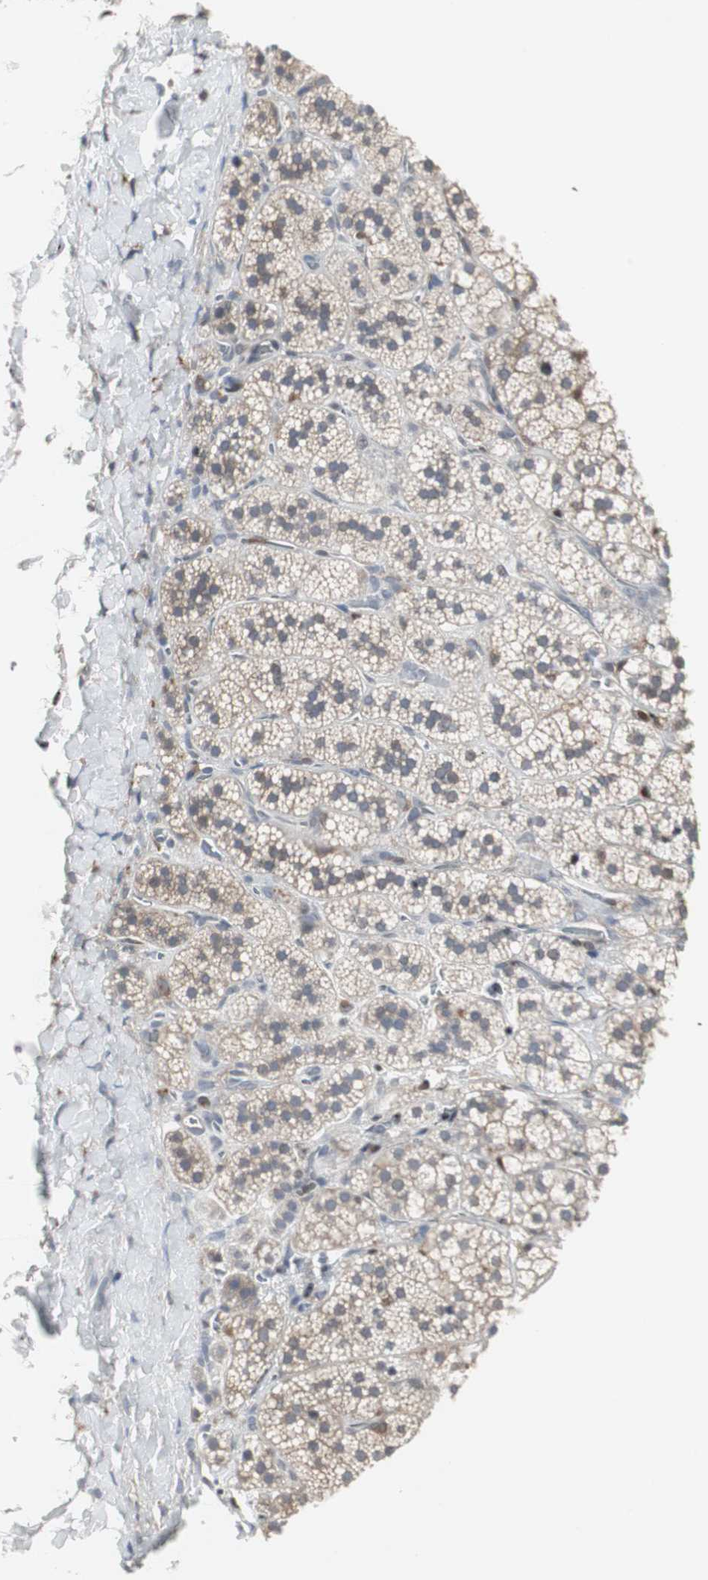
{"staining": {"intensity": "weak", "quantity": ">75%", "location": "cytoplasmic/membranous"}, "tissue": "adrenal gland", "cell_type": "Glandular cells", "image_type": "normal", "snomed": [{"axis": "morphology", "description": "Normal tissue, NOS"}, {"axis": "topography", "description": "Adrenal gland"}], "caption": "The immunohistochemical stain shows weak cytoplasmic/membranous staining in glandular cells of benign adrenal gland. The staining was performed using DAB (3,3'-diaminobenzidine) to visualize the protein expression in brown, while the nuclei were stained in blue with hematoxylin (Magnification: 20x).", "gene": "GRK2", "patient": {"sex": "female", "age": 44}}